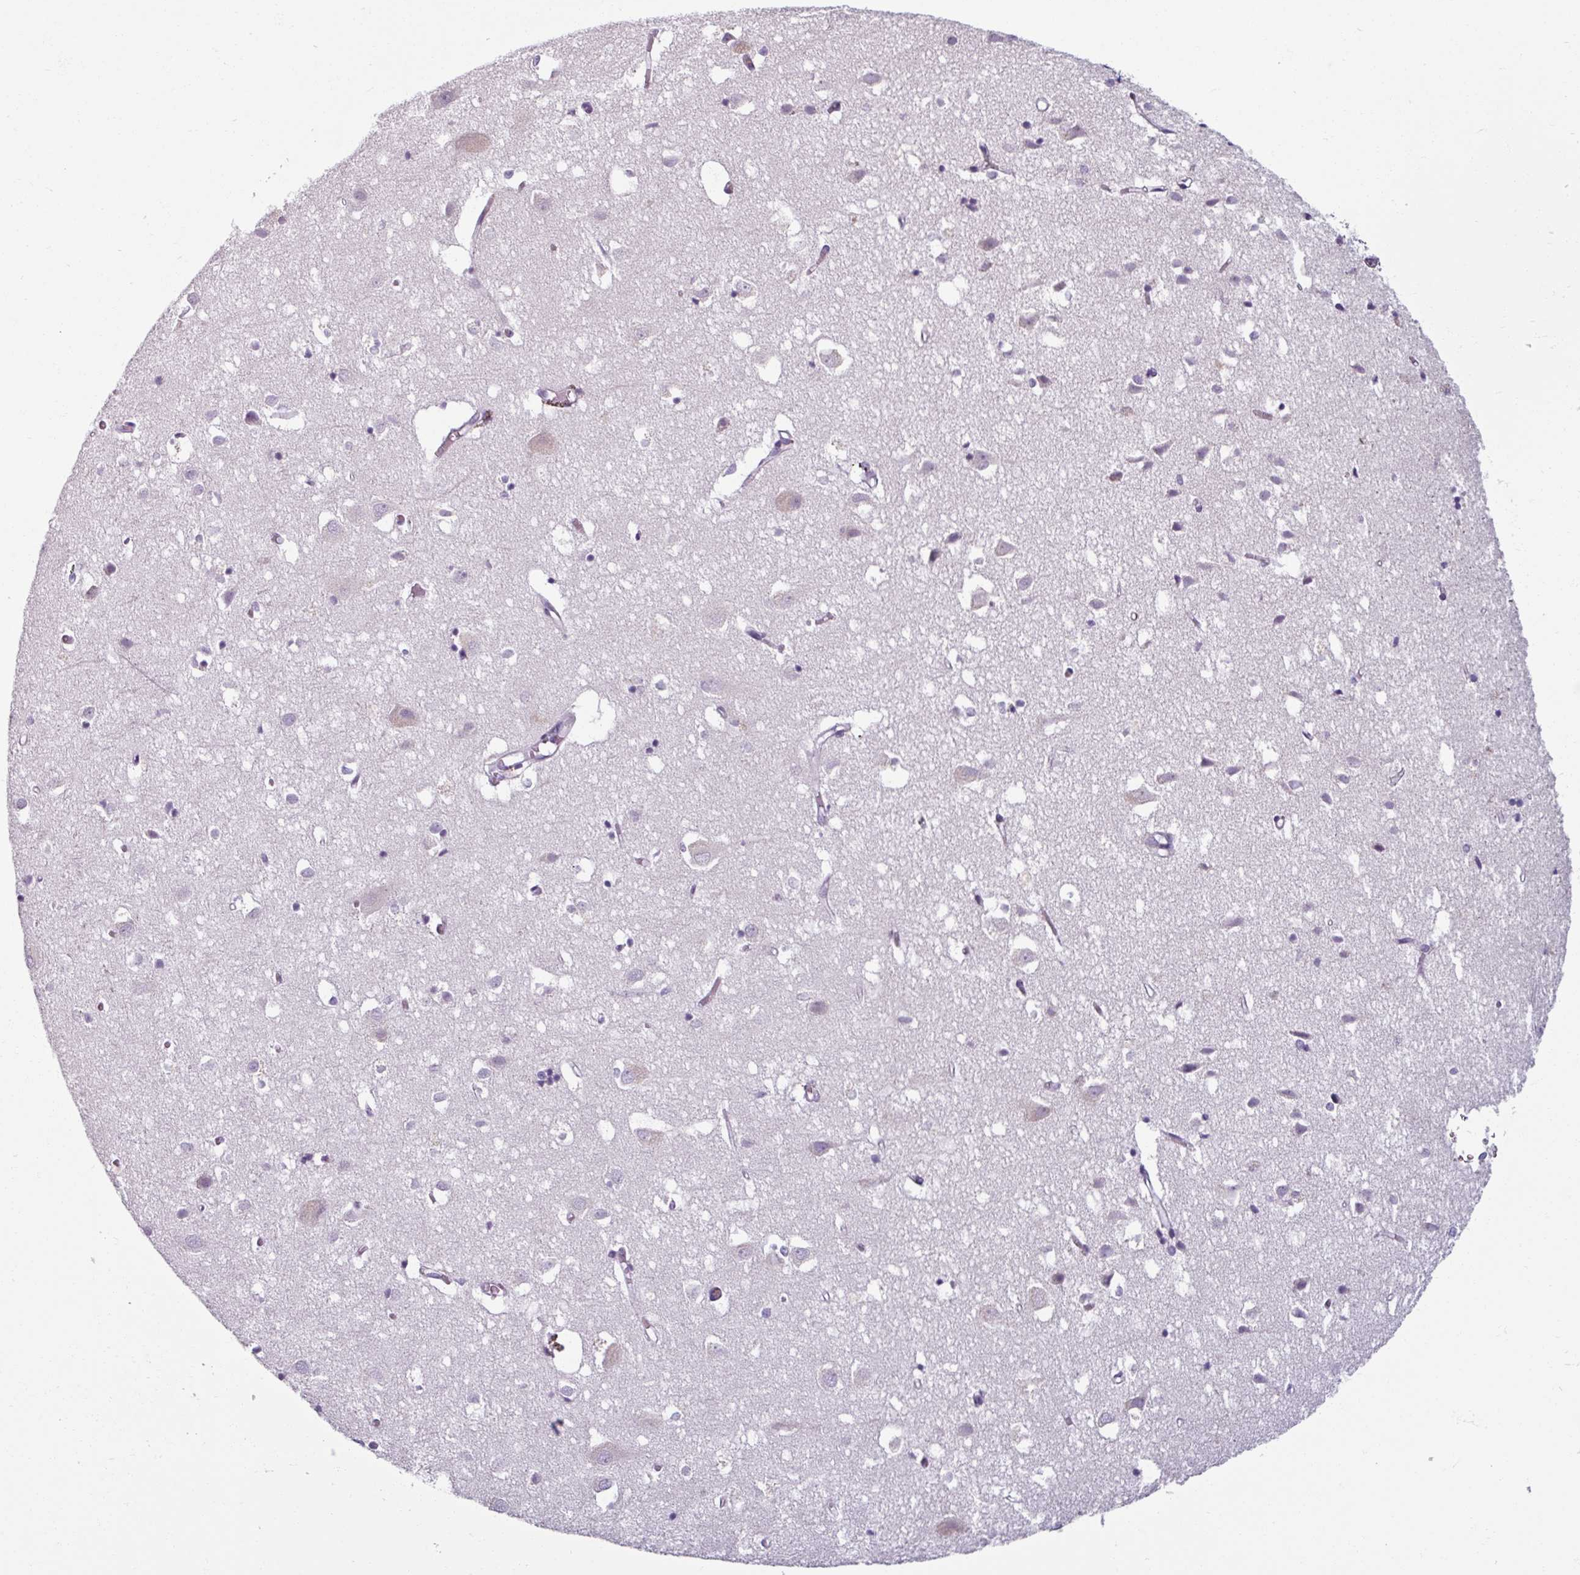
{"staining": {"intensity": "negative", "quantity": "none", "location": "none"}, "tissue": "cerebral cortex", "cell_type": "Endothelial cells", "image_type": "normal", "snomed": [{"axis": "morphology", "description": "Normal tissue, NOS"}, {"axis": "topography", "description": "Cerebral cortex"}], "caption": "IHC histopathology image of normal human cerebral cortex stained for a protein (brown), which exhibits no positivity in endothelial cells.", "gene": "SMIM11", "patient": {"sex": "male", "age": 70}}